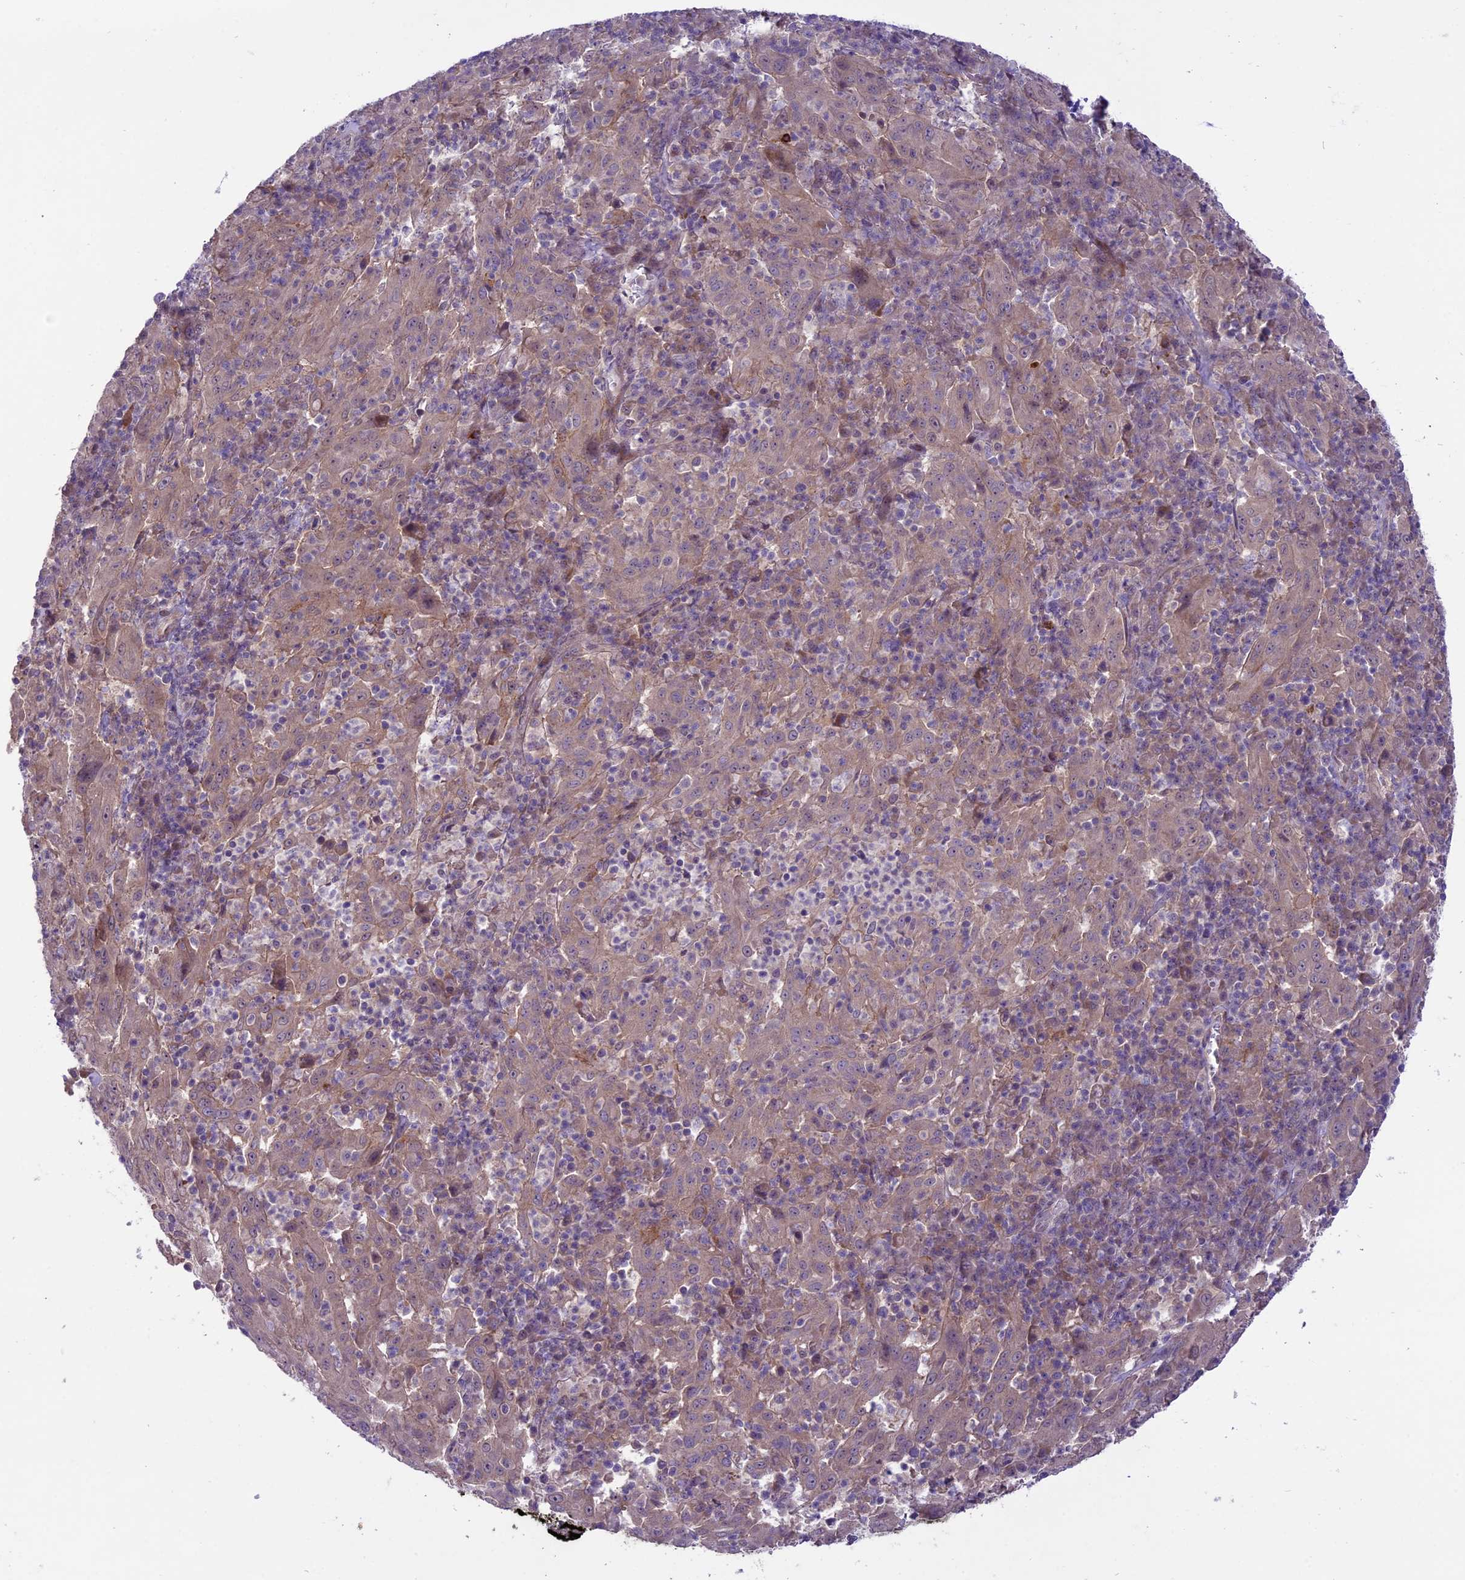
{"staining": {"intensity": "weak", "quantity": ">75%", "location": "cytoplasmic/membranous"}, "tissue": "pancreatic cancer", "cell_type": "Tumor cells", "image_type": "cancer", "snomed": [{"axis": "morphology", "description": "Adenocarcinoma, NOS"}, {"axis": "topography", "description": "Pancreas"}], "caption": "Protein staining reveals weak cytoplasmic/membranous expression in about >75% of tumor cells in pancreatic cancer. (DAB IHC with brightfield microscopy, high magnification).", "gene": "SPRED1", "patient": {"sex": "male", "age": 63}}